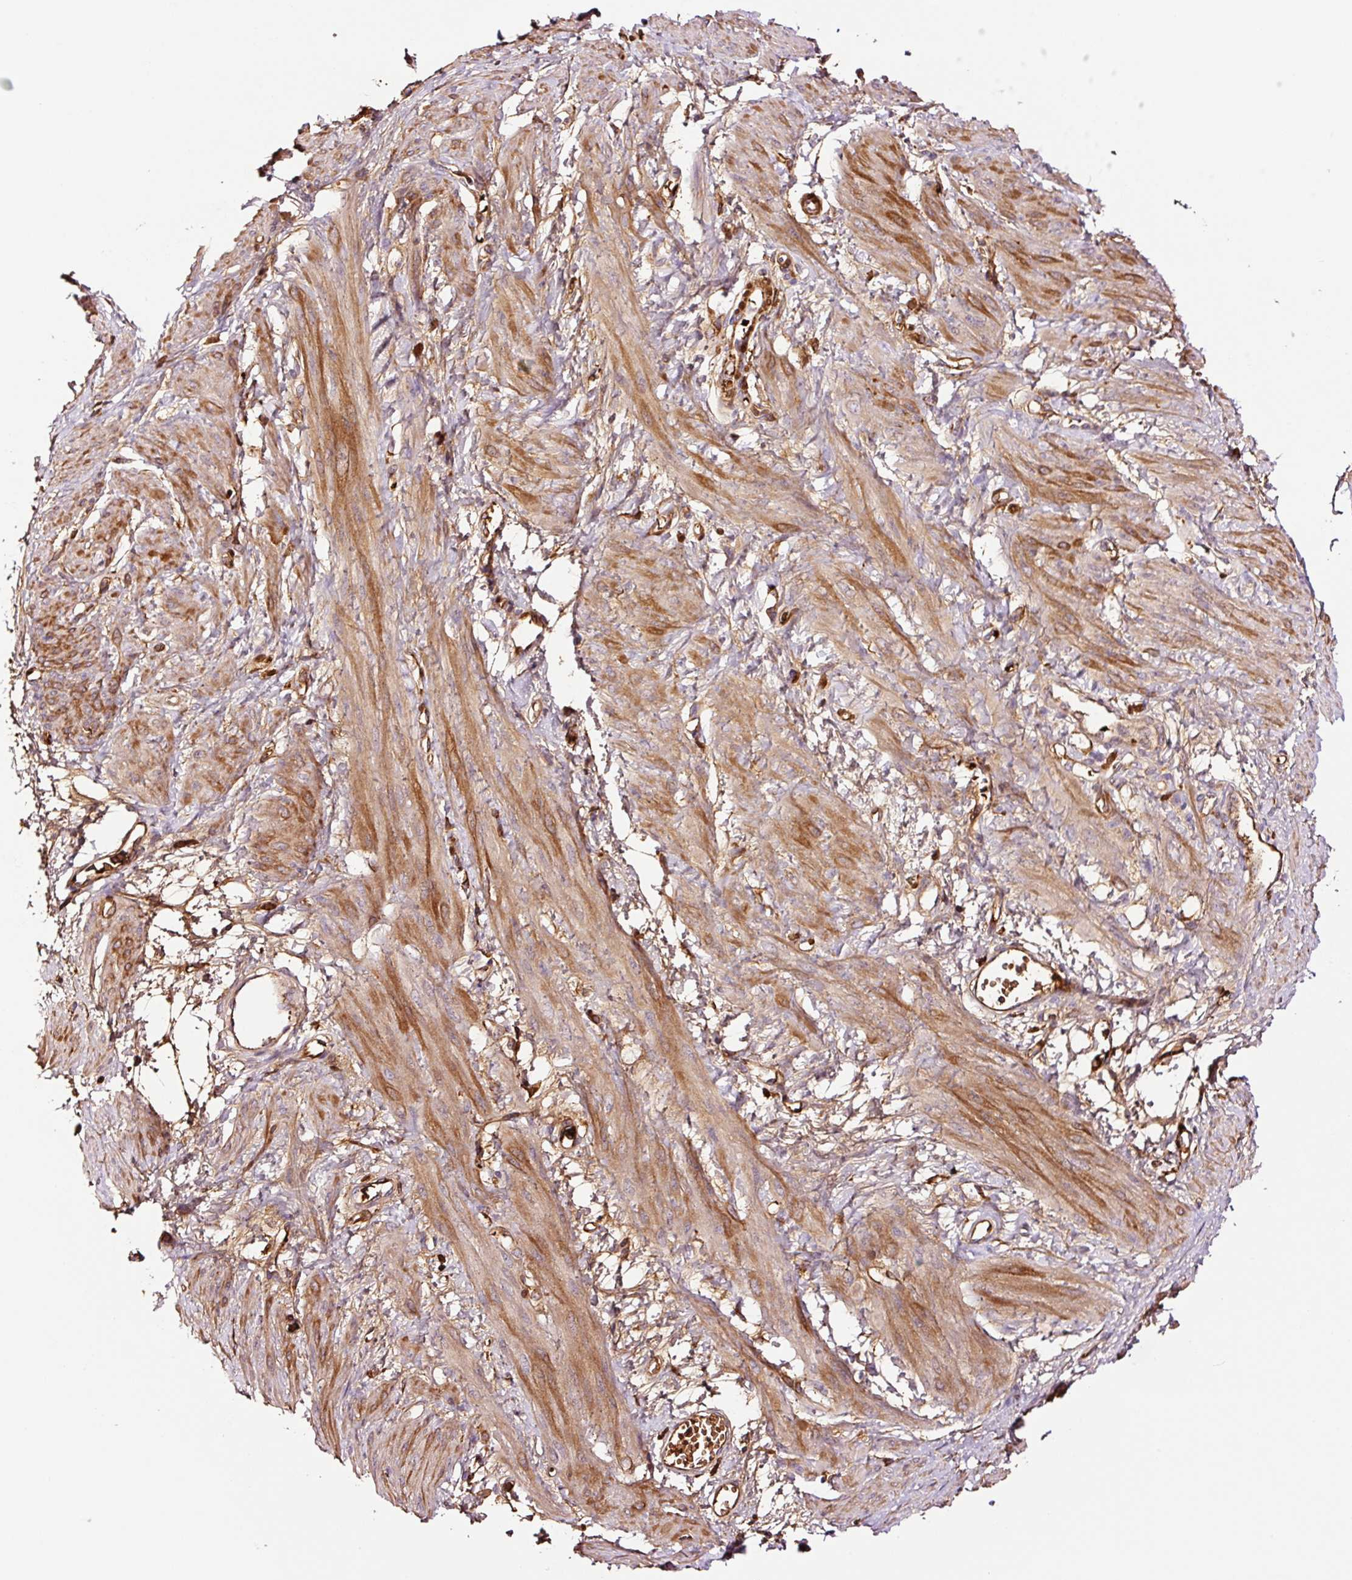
{"staining": {"intensity": "moderate", "quantity": "25%-75%", "location": "cytoplasmic/membranous"}, "tissue": "smooth muscle", "cell_type": "Smooth muscle cells", "image_type": "normal", "snomed": [{"axis": "morphology", "description": "Normal tissue, NOS"}, {"axis": "topography", "description": "Smooth muscle"}, {"axis": "topography", "description": "Uterus"}], "caption": "Protein staining of benign smooth muscle shows moderate cytoplasmic/membranous staining in approximately 25%-75% of smooth muscle cells.", "gene": "PGLYRP2", "patient": {"sex": "female", "age": 39}}